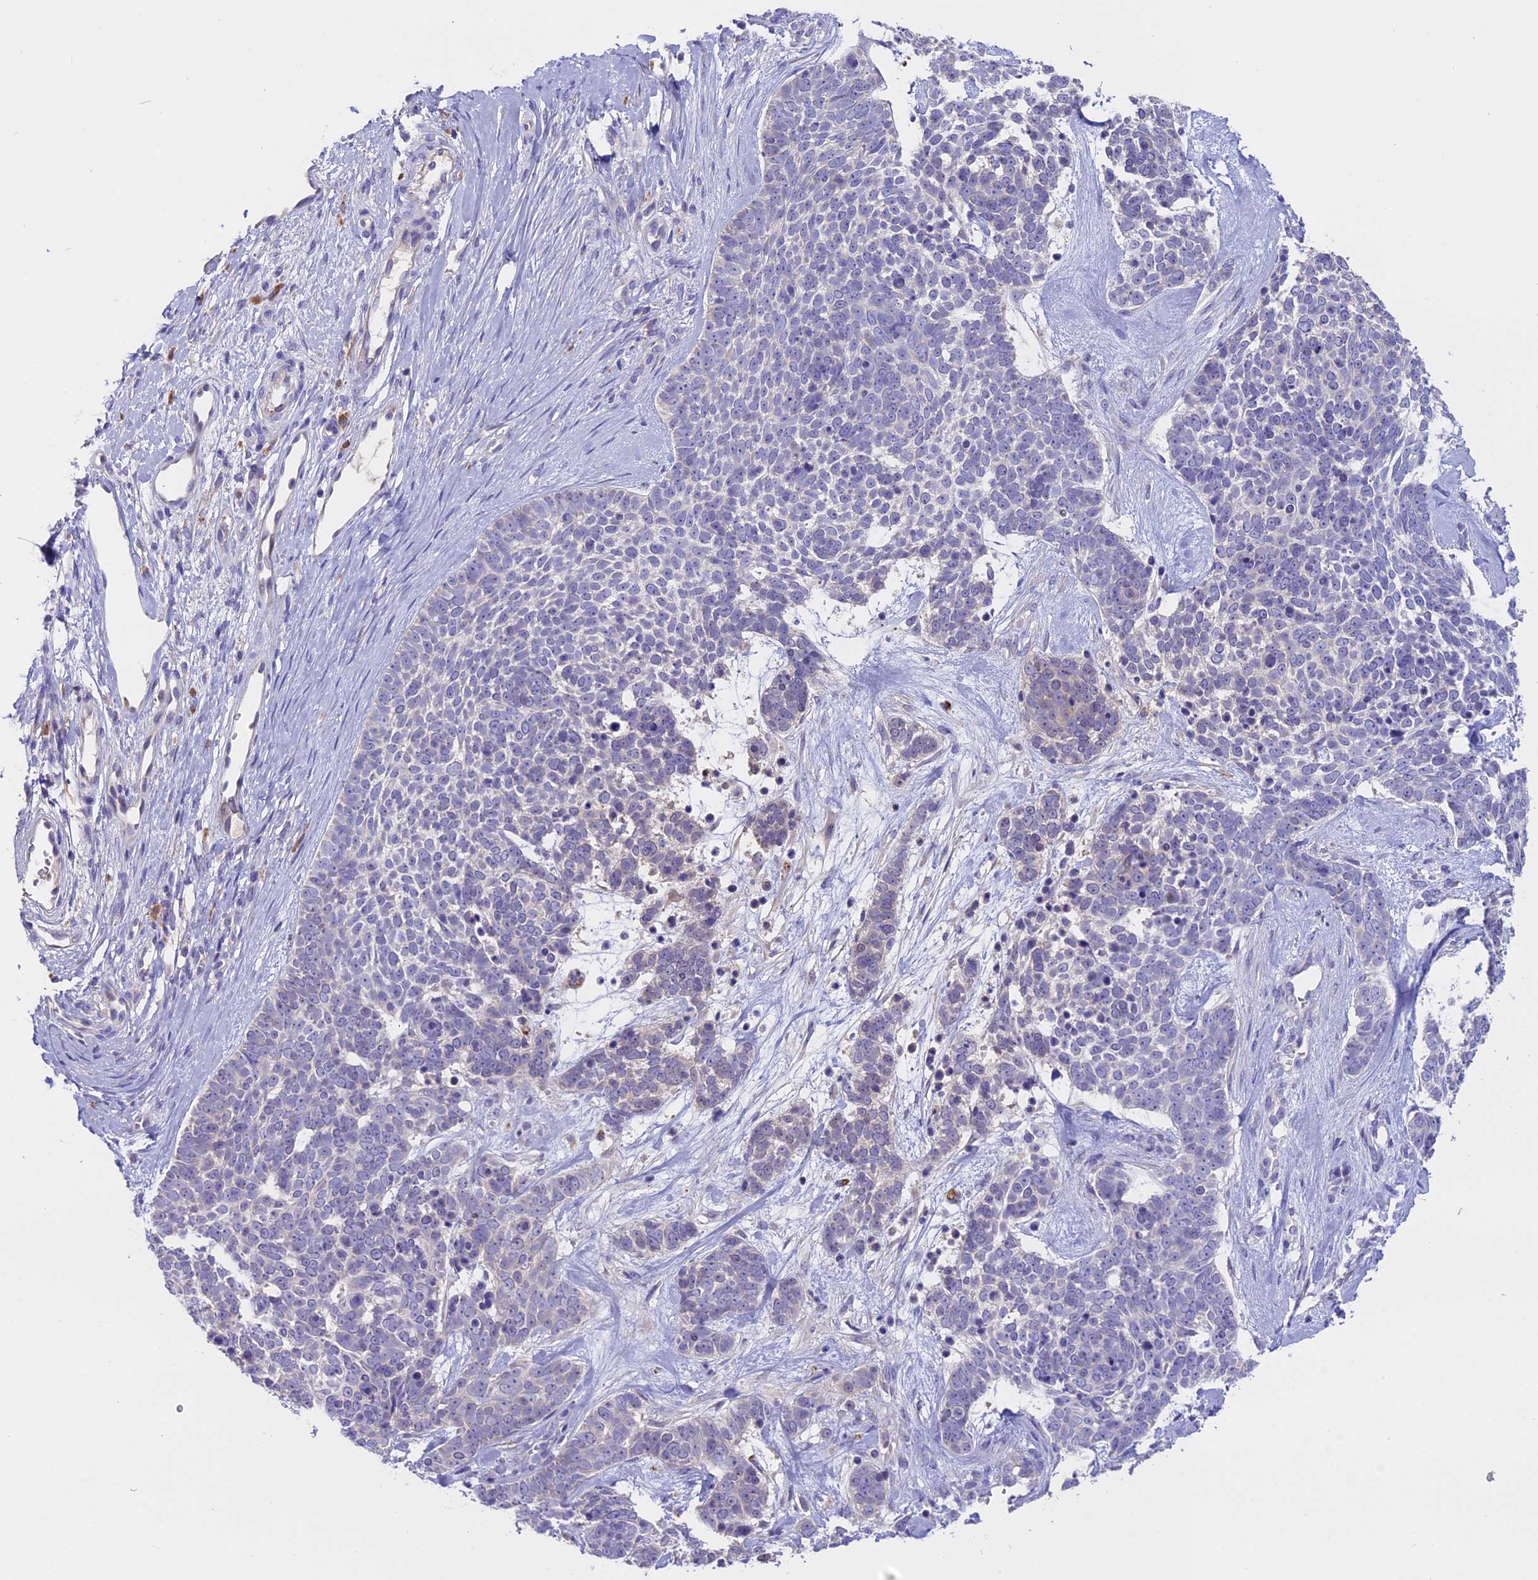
{"staining": {"intensity": "negative", "quantity": "none", "location": "none"}, "tissue": "skin cancer", "cell_type": "Tumor cells", "image_type": "cancer", "snomed": [{"axis": "morphology", "description": "Basal cell carcinoma"}, {"axis": "topography", "description": "Skin"}], "caption": "IHC of skin cancer (basal cell carcinoma) exhibits no positivity in tumor cells.", "gene": "LYPD6", "patient": {"sex": "female", "age": 81}}